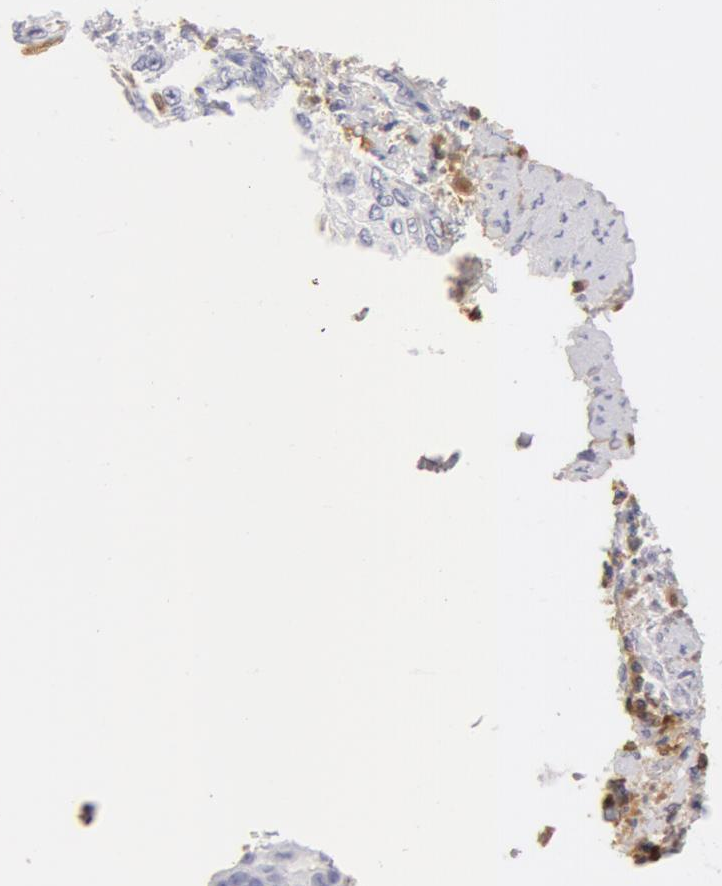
{"staining": {"intensity": "negative", "quantity": "none", "location": "none"}, "tissue": "cervical cancer", "cell_type": "Tumor cells", "image_type": "cancer", "snomed": [{"axis": "morphology", "description": "Squamous cell carcinoma, NOS"}, {"axis": "topography", "description": "Cervix"}], "caption": "The immunohistochemistry photomicrograph has no significant expression in tumor cells of cervical cancer tissue. Nuclei are stained in blue.", "gene": "AHSG", "patient": {"sex": "female", "age": 41}}